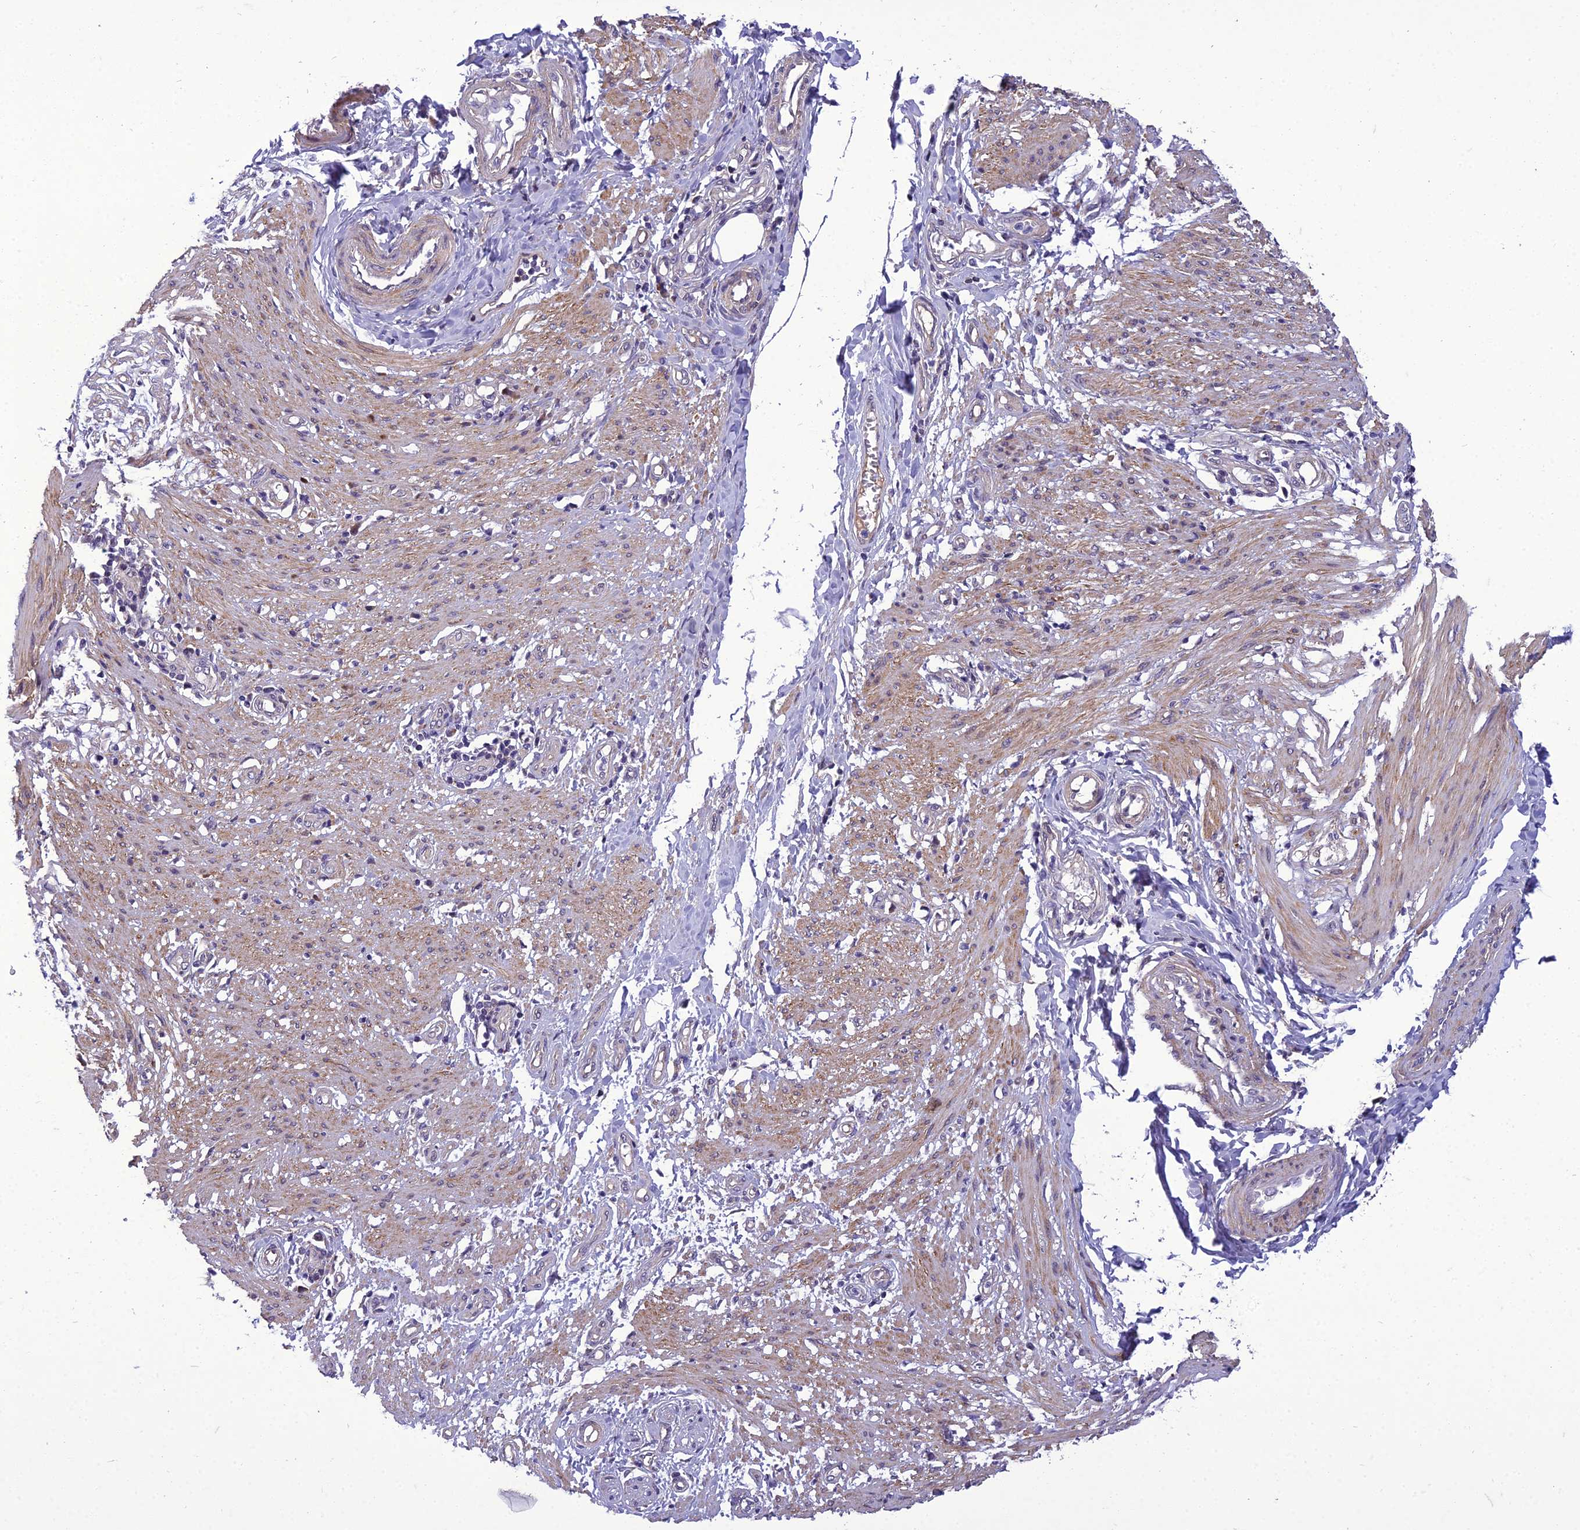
{"staining": {"intensity": "moderate", "quantity": ">75%", "location": "cytoplasmic/membranous"}, "tissue": "smooth muscle", "cell_type": "Smooth muscle cells", "image_type": "normal", "snomed": [{"axis": "morphology", "description": "Normal tissue, NOS"}, {"axis": "morphology", "description": "Adenocarcinoma, NOS"}, {"axis": "topography", "description": "Colon"}, {"axis": "topography", "description": "Peripheral nerve tissue"}], "caption": "Brown immunohistochemical staining in benign smooth muscle displays moderate cytoplasmic/membranous expression in approximately >75% of smooth muscle cells.", "gene": "GAB4", "patient": {"sex": "male", "age": 14}}